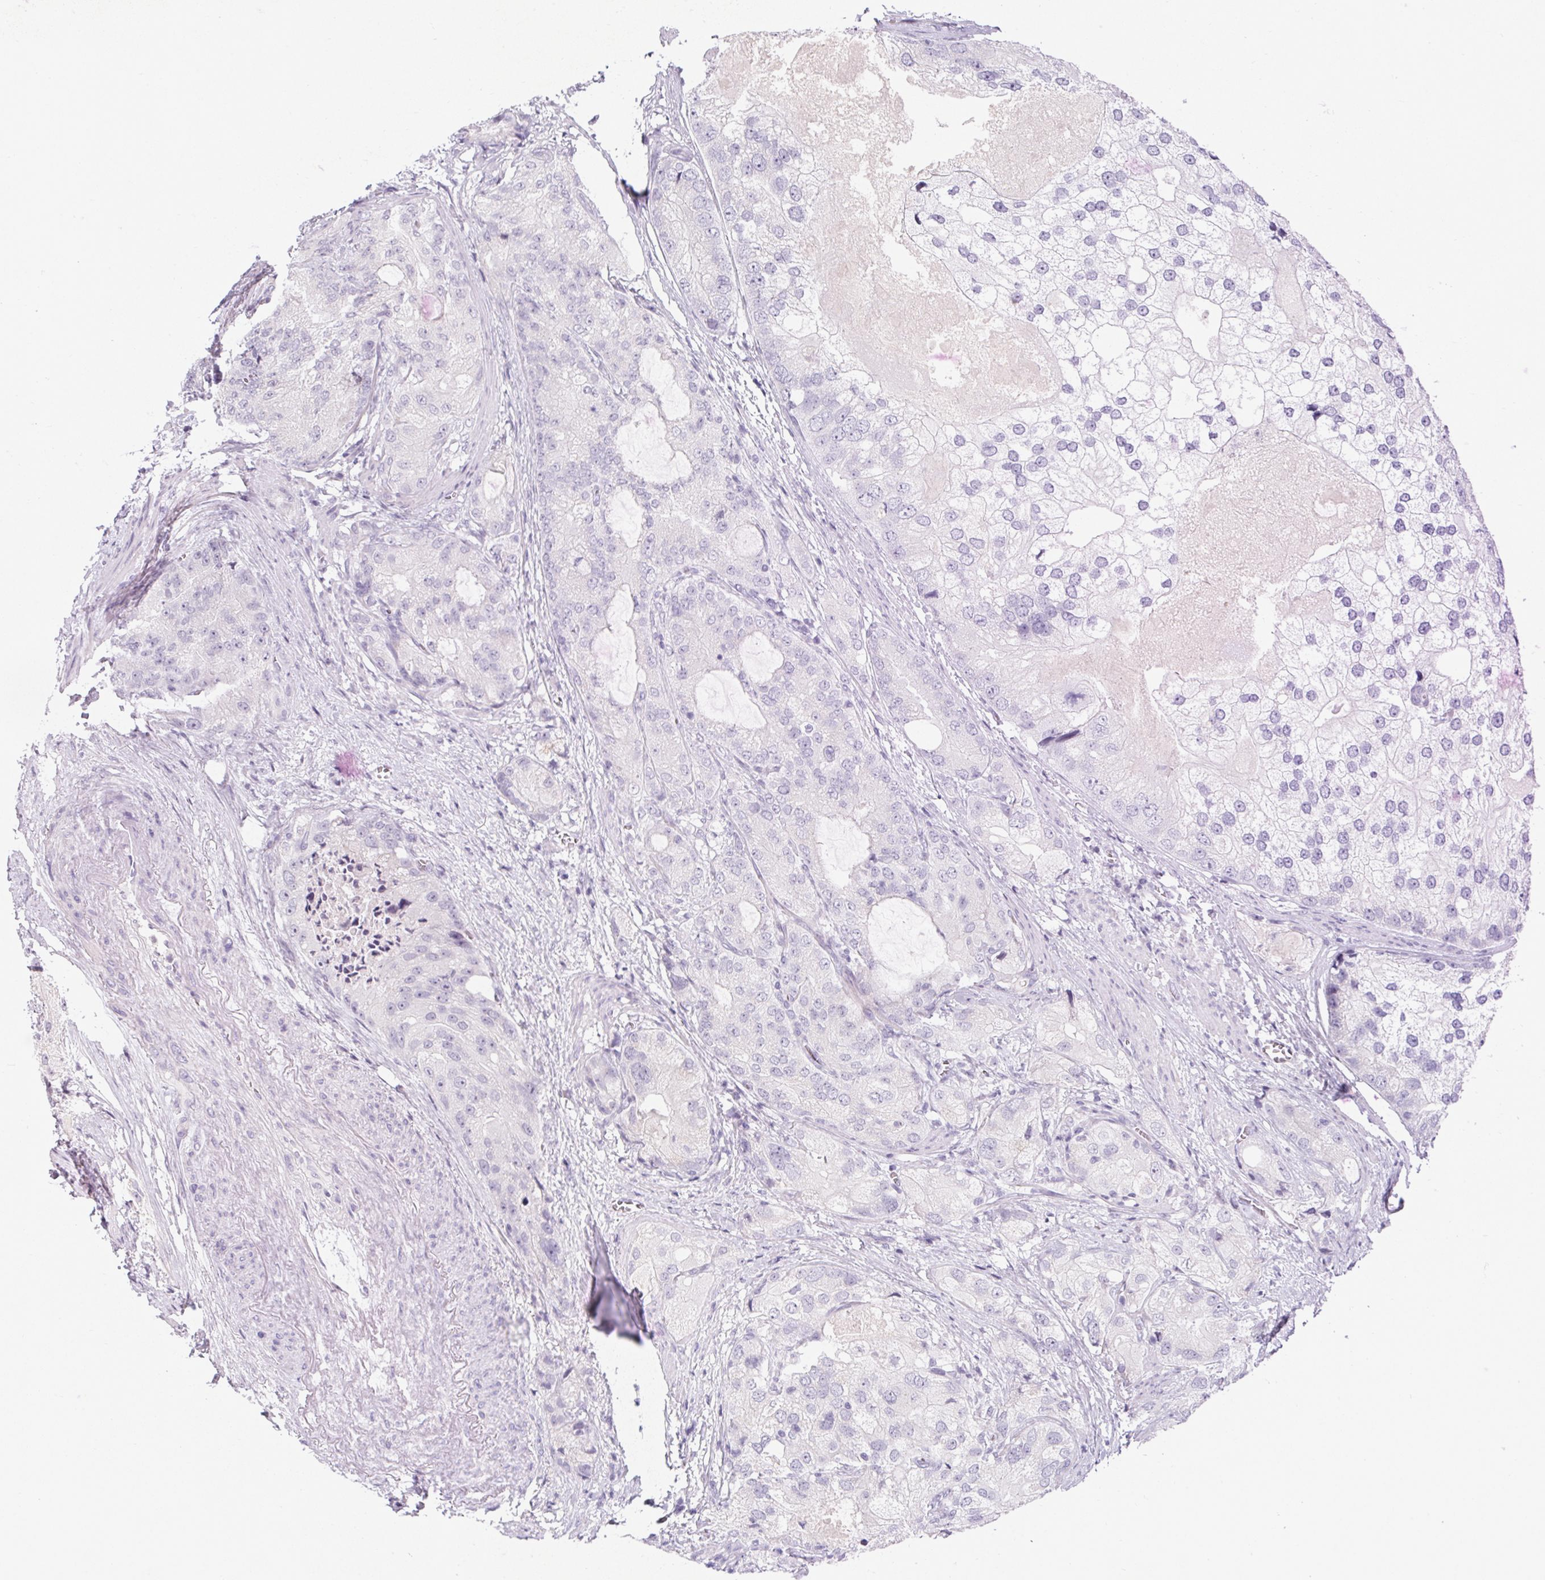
{"staining": {"intensity": "negative", "quantity": "none", "location": "none"}, "tissue": "prostate cancer", "cell_type": "Tumor cells", "image_type": "cancer", "snomed": [{"axis": "morphology", "description": "Adenocarcinoma, High grade"}, {"axis": "topography", "description": "Prostate"}], "caption": "Tumor cells show no significant positivity in prostate cancer.", "gene": "RPTN", "patient": {"sex": "male", "age": 70}}